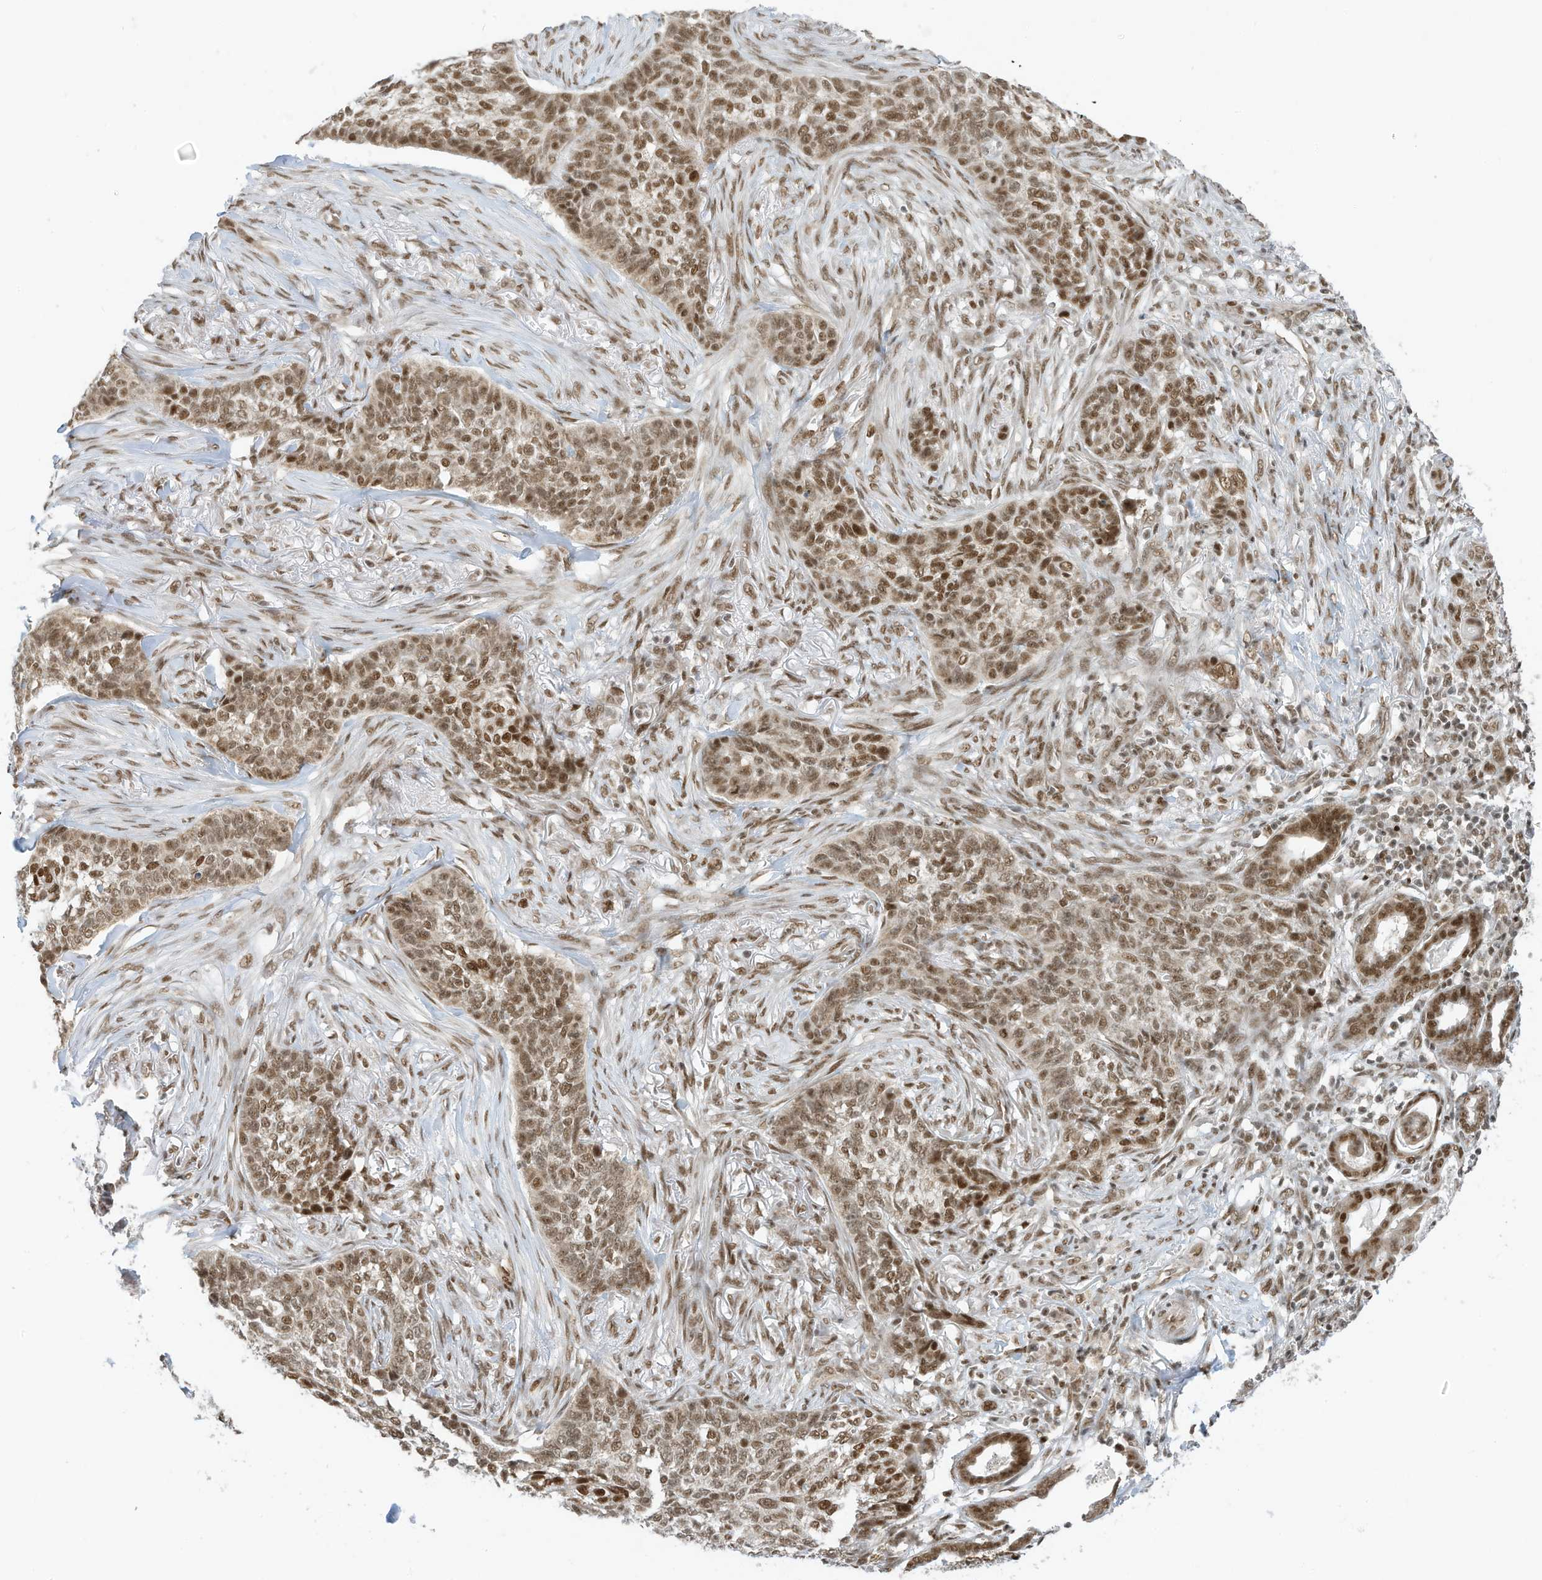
{"staining": {"intensity": "moderate", "quantity": ">75%", "location": "nuclear"}, "tissue": "skin cancer", "cell_type": "Tumor cells", "image_type": "cancer", "snomed": [{"axis": "morphology", "description": "Basal cell carcinoma"}, {"axis": "topography", "description": "Skin"}], "caption": "Brown immunohistochemical staining in human skin basal cell carcinoma reveals moderate nuclear positivity in approximately >75% of tumor cells.", "gene": "AURKAIP1", "patient": {"sex": "male", "age": 85}}